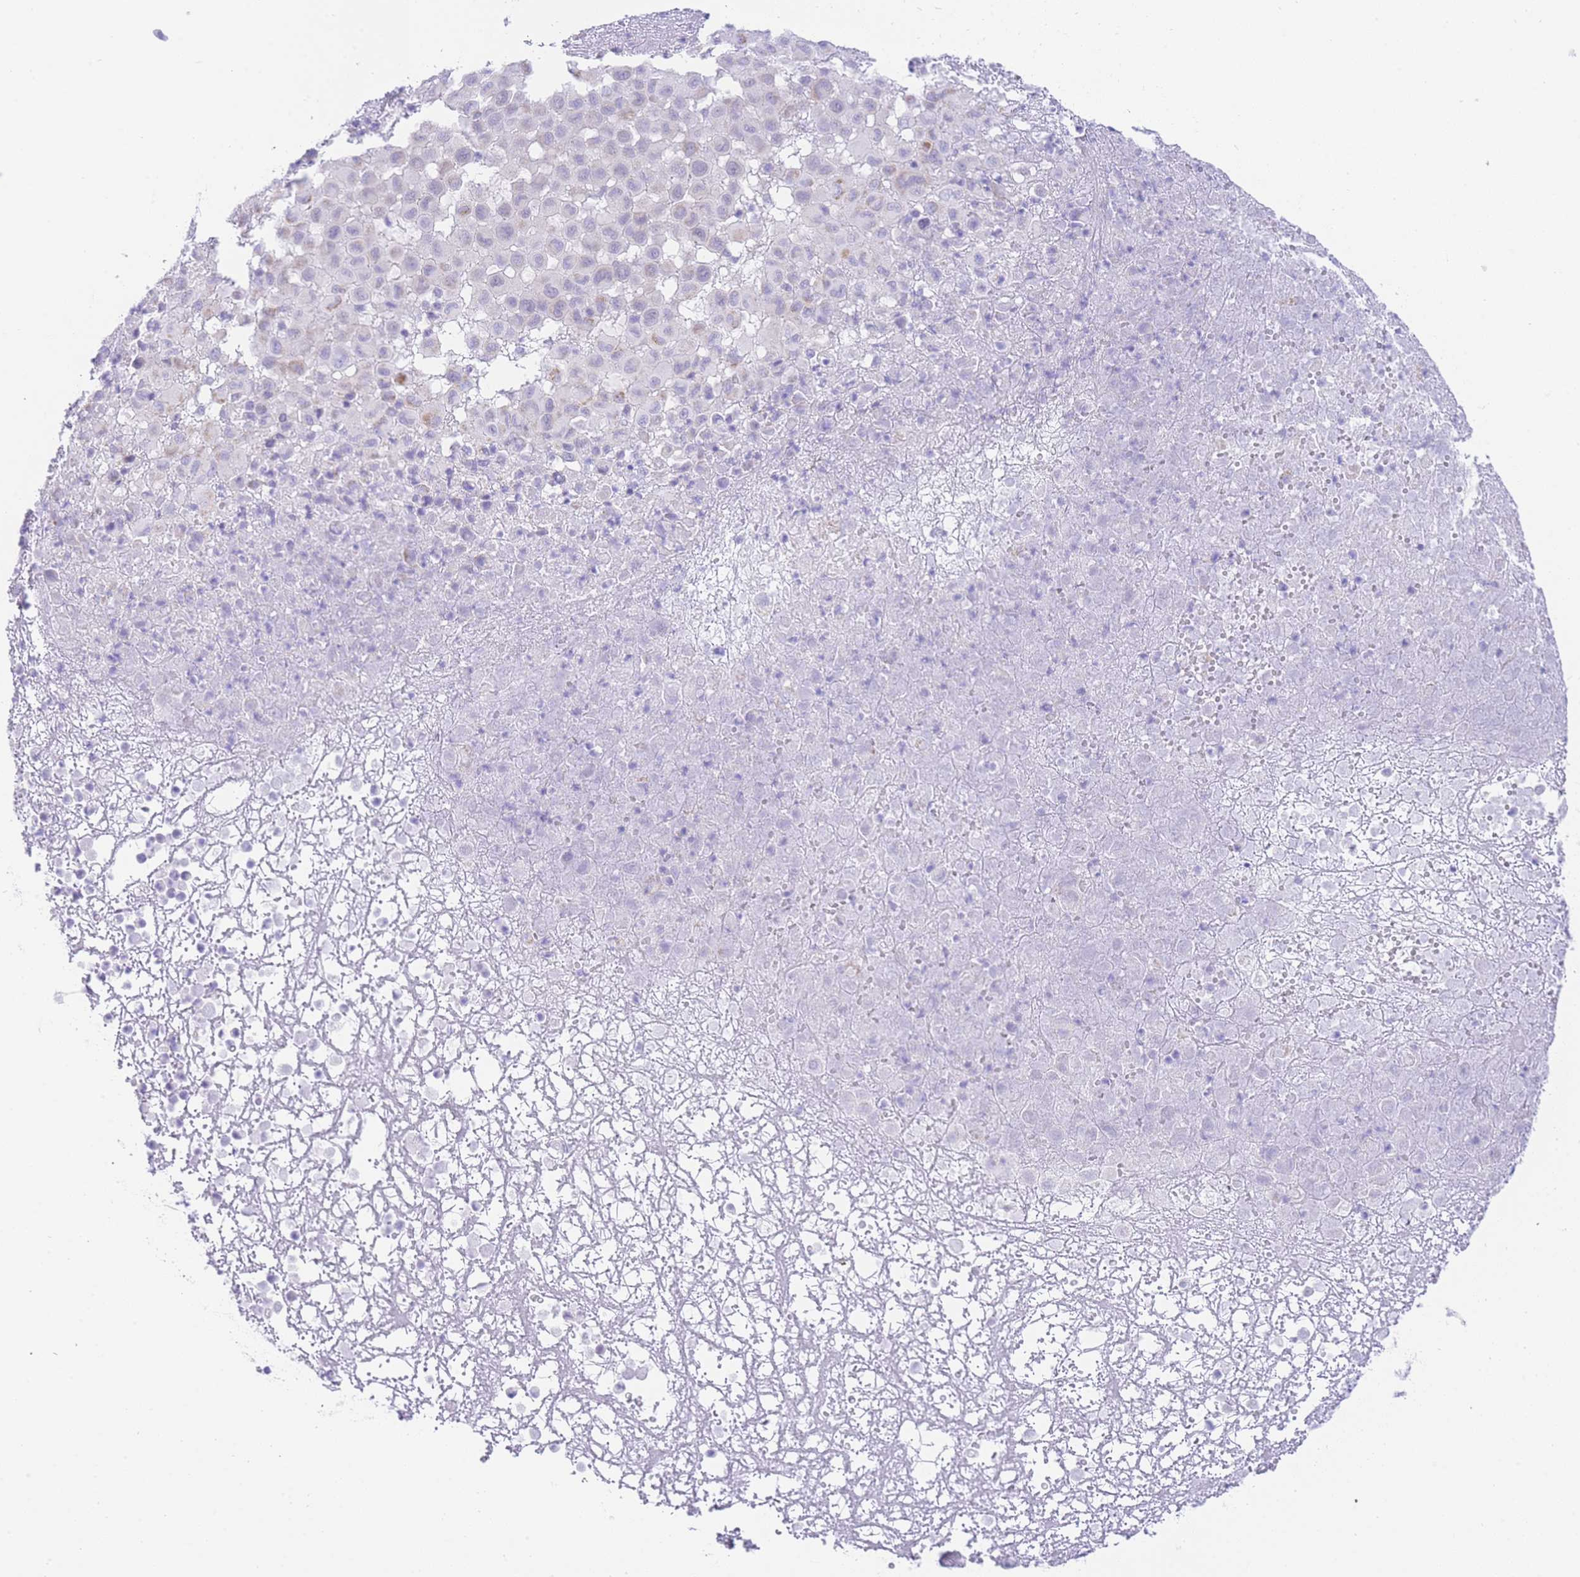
{"staining": {"intensity": "negative", "quantity": "none", "location": "none"}, "tissue": "melanoma", "cell_type": "Tumor cells", "image_type": "cancer", "snomed": [{"axis": "morphology", "description": "Malignant melanoma, NOS"}, {"axis": "topography", "description": "Skin"}], "caption": "IHC micrograph of neoplastic tissue: malignant melanoma stained with DAB exhibits no significant protein staining in tumor cells.", "gene": "ACSM4", "patient": {"sex": "male", "age": 73}}